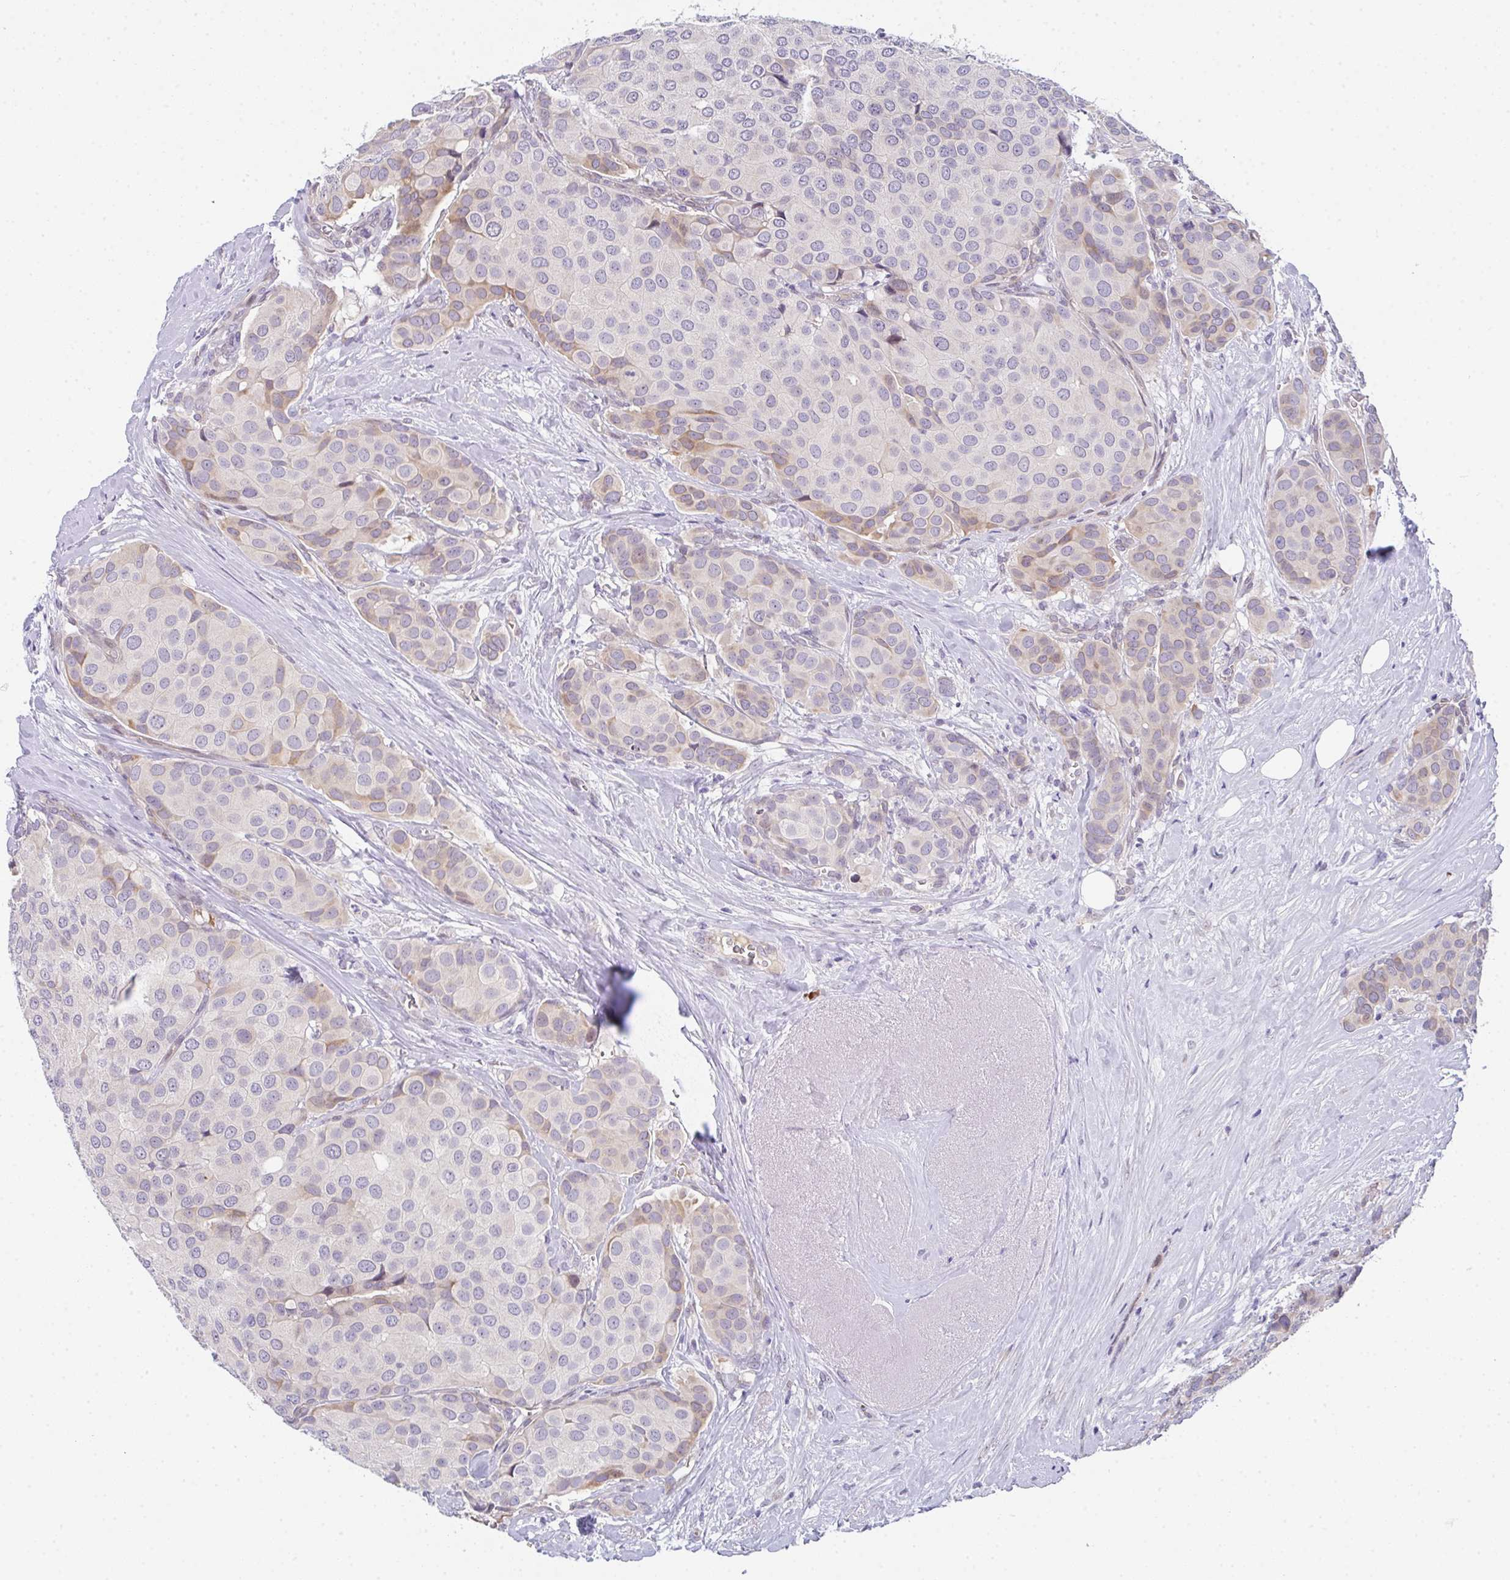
{"staining": {"intensity": "moderate", "quantity": "<25%", "location": "cytoplasmic/membranous"}, "tissue": "breast cancer", "cell_type": "Tumor cells", "image_type": "cancer", "snomed": [{"axis": "morphology", "description": "Duct carcinoma"}, {"axis": "topography", "description": "Breast"}], "caption": "IHC image of neoplastic tissue: intraductal carcinoma (breast) stained using IHC exhibits low levels of moderate protein expression localized specifically in the cytoplasmic/membranous of tumor cells, appearing as a cytoplasmic/membranous brown color.", "gene": "TNFRSF10A", "patient": {"sex": "female", "age": 70}}